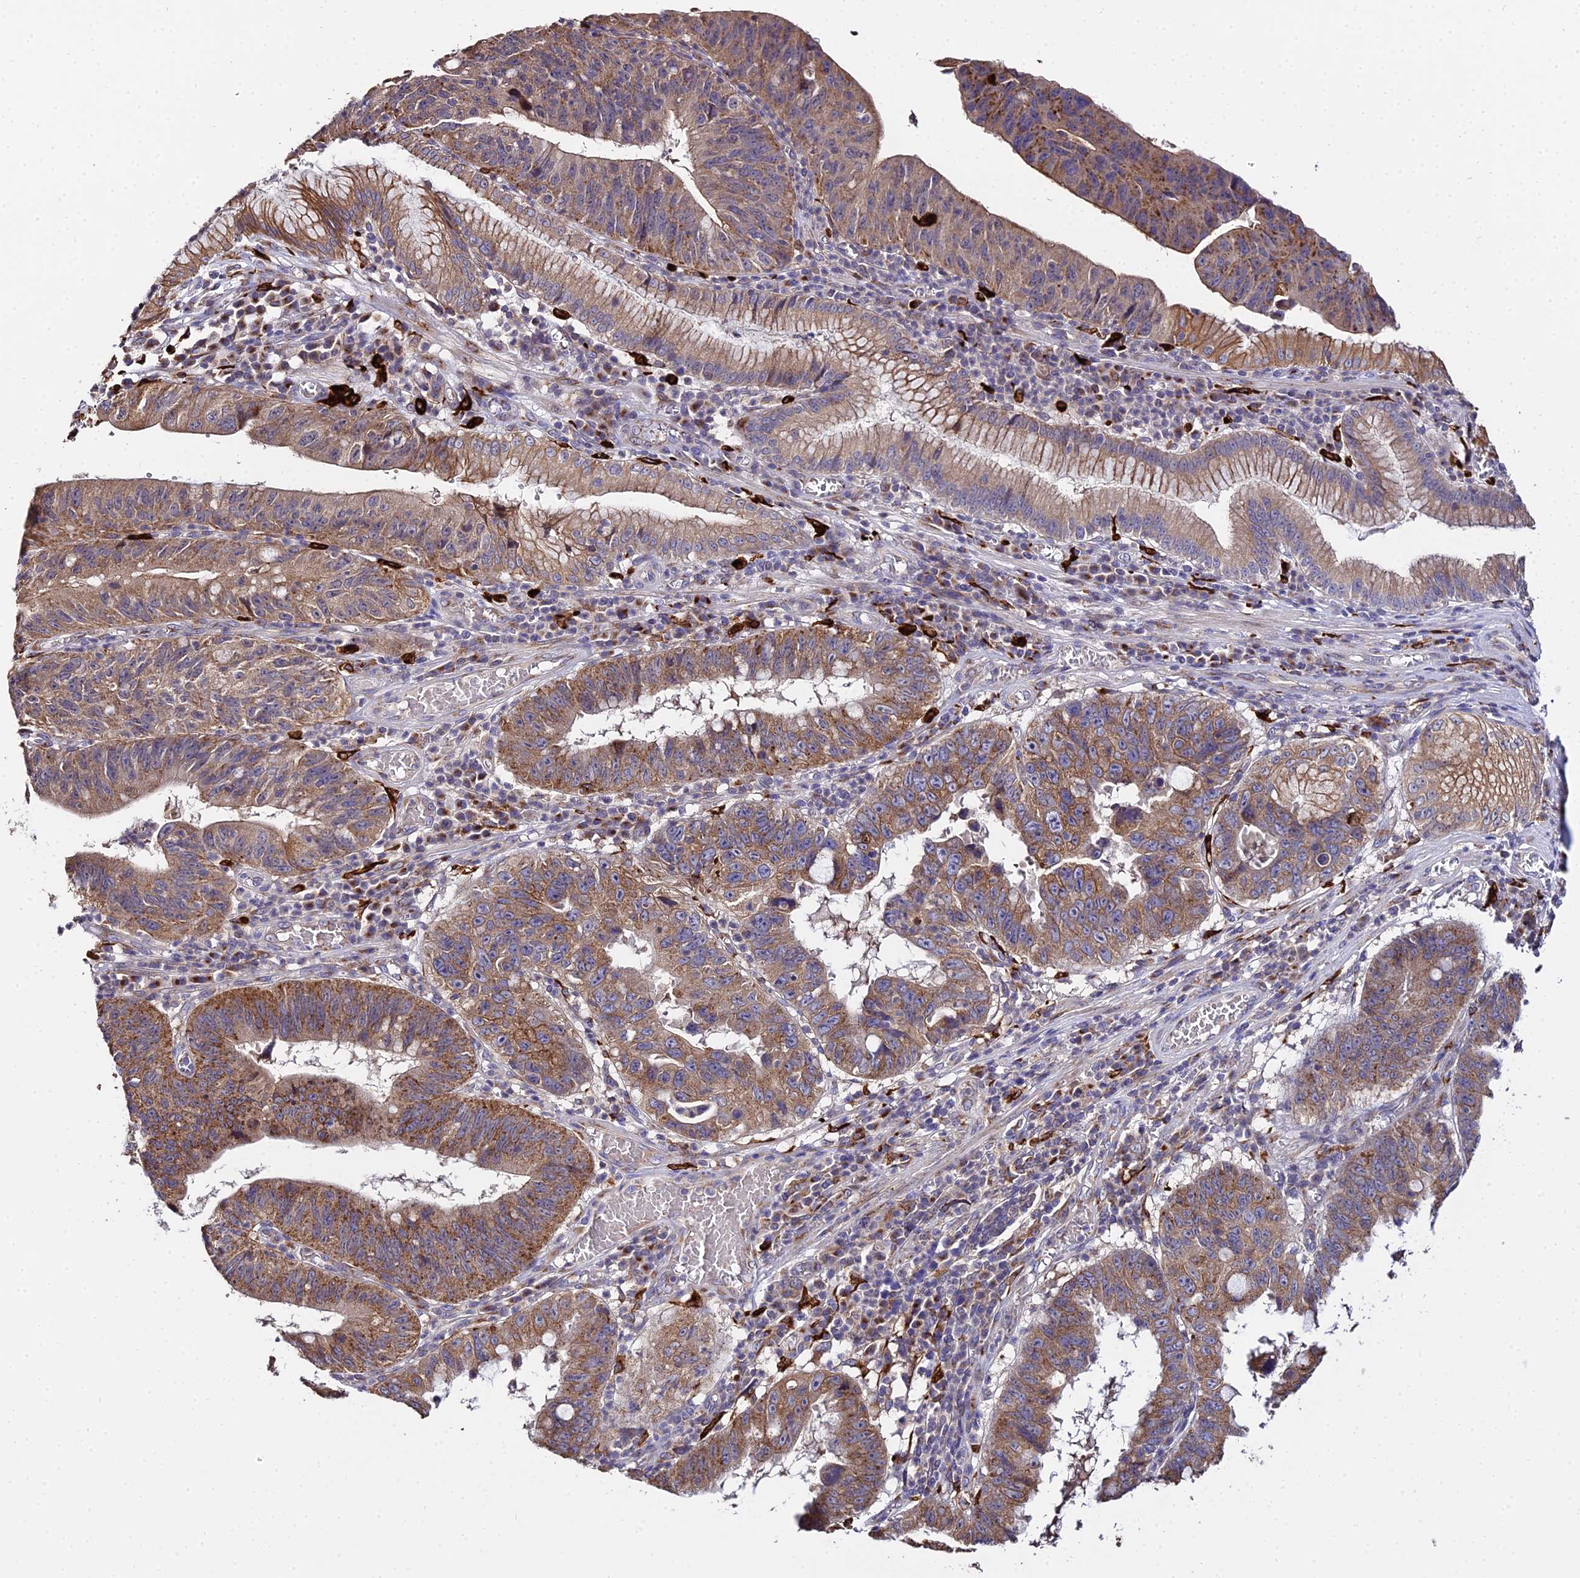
{"staining": {"intensity": "moderate", "quantity": ">75%", "location": "cytoplasmic/membranous"}, "tissue": "stomach cancer", "cell_type": "Tumor cells", "image_type": "cancer", "snomed": [{"axis": "morphology", "description": "Adenocarcinoma, NOS"}, {"axis": "topography", "description": "Stomach"}], "caption": "Protein staining of stomach adenocarcinoma tissue displays moderate cytoplasmic/membranous expression in about >75% of tumor cells. The staining is performed using DAB brown chromogen to label protein expression. The nuclei are counter-stained blue using hematoxylin.", "gene": "PEX19", "patient": {"sex": "male", "age": 59}}